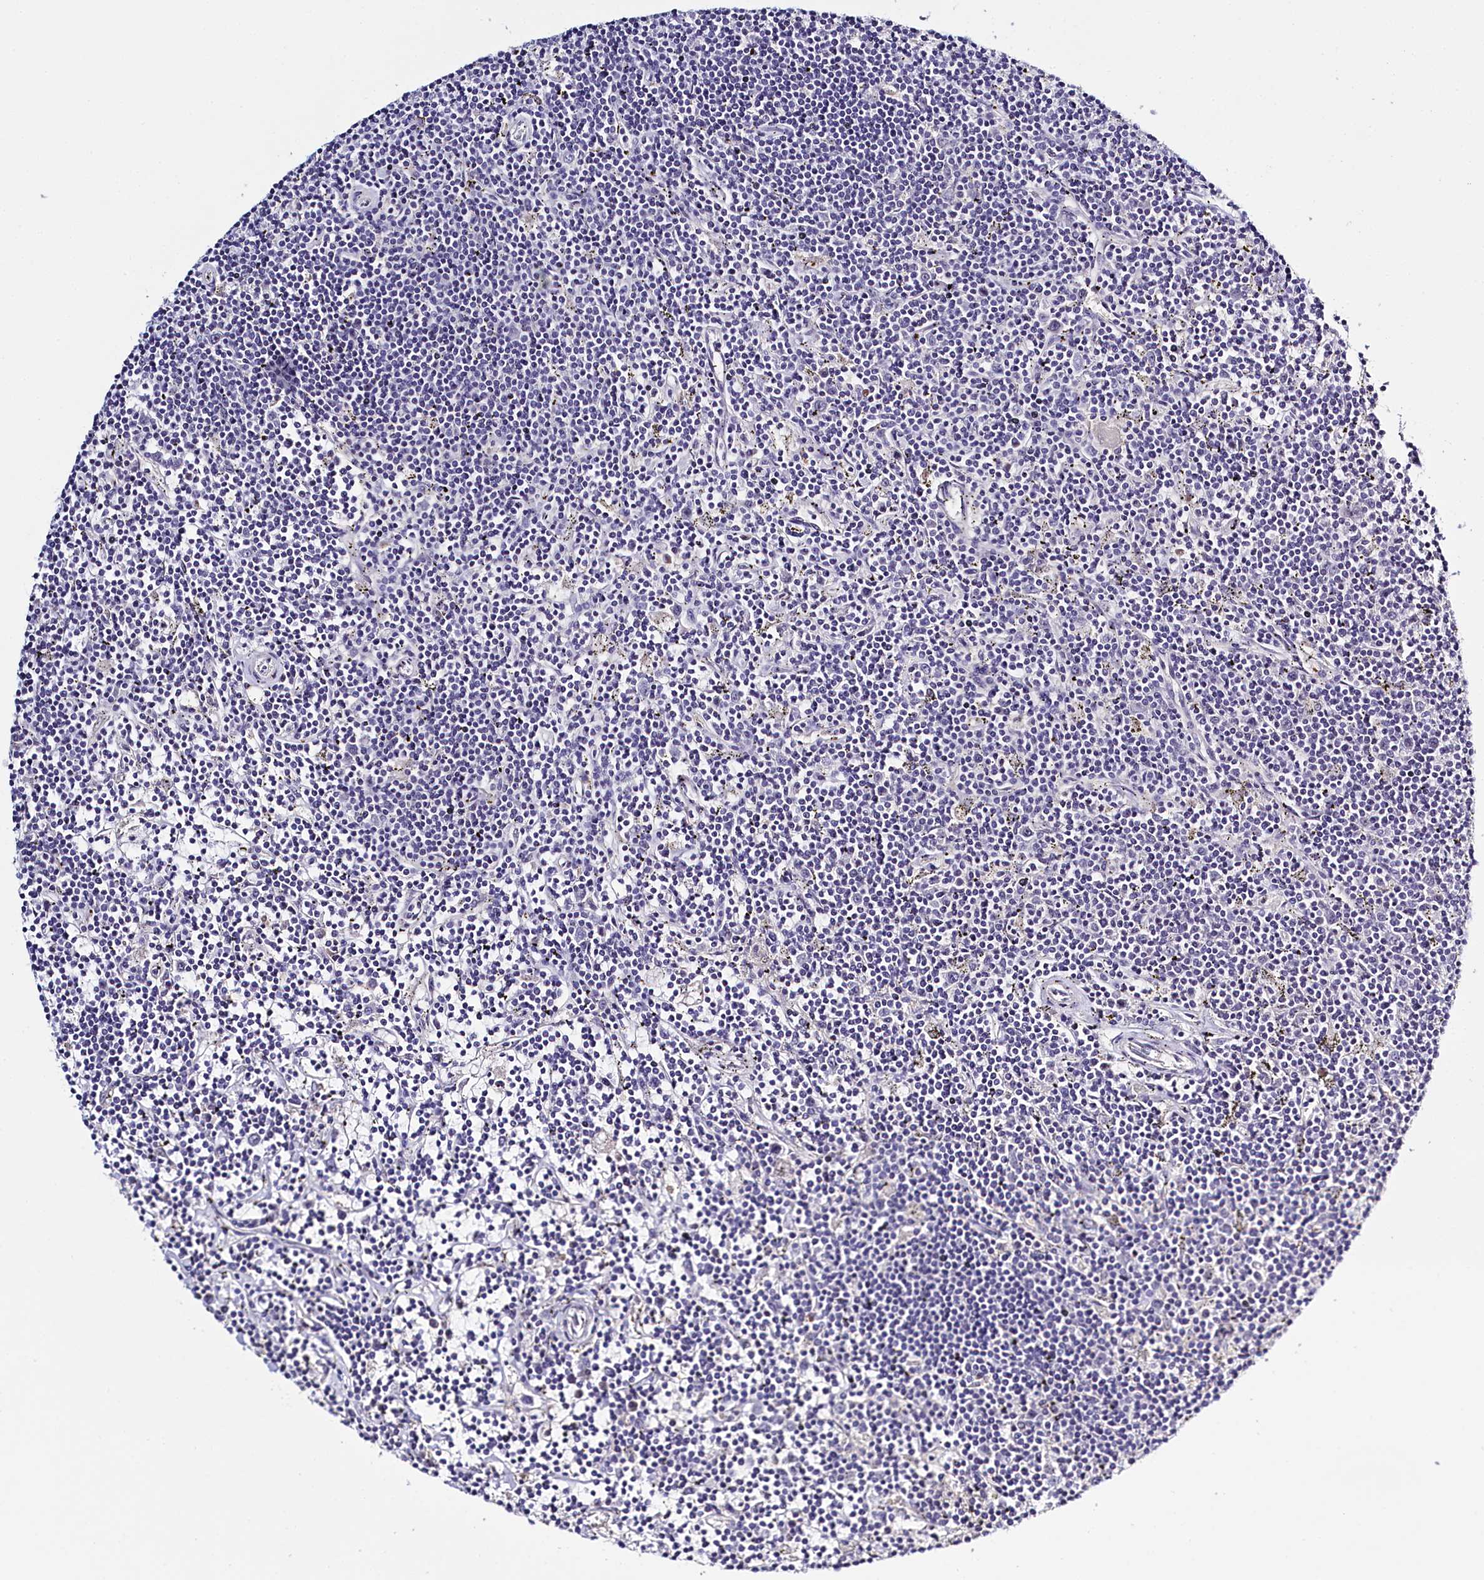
{"staining": {"intensity": "negative", "quantity": "none", "location": "none"}, "tissue": "lymphoma", "cell_type": "Tumor cells", "image_type": "cancer", "snomed": [{"axis": "morphology", "description": "Malignant lymphoma, non-Hodgkin's type, Low grade"}, {"axis": "topography", "description": "Spleen"}], "caption": "IHC photomicrograph of neoplastic tissue: malignant lymphoma, non-Hodgkin's type (low-grade) stained with DAB (3,3'-diaminobenzidine) displays no significant protein staining in tumor cells. (DAB (3,3'-diaminobenzidine) IHC, high magnification).", "gene": "PDE6D", "patient": {"sex": "male", "age": 76}}